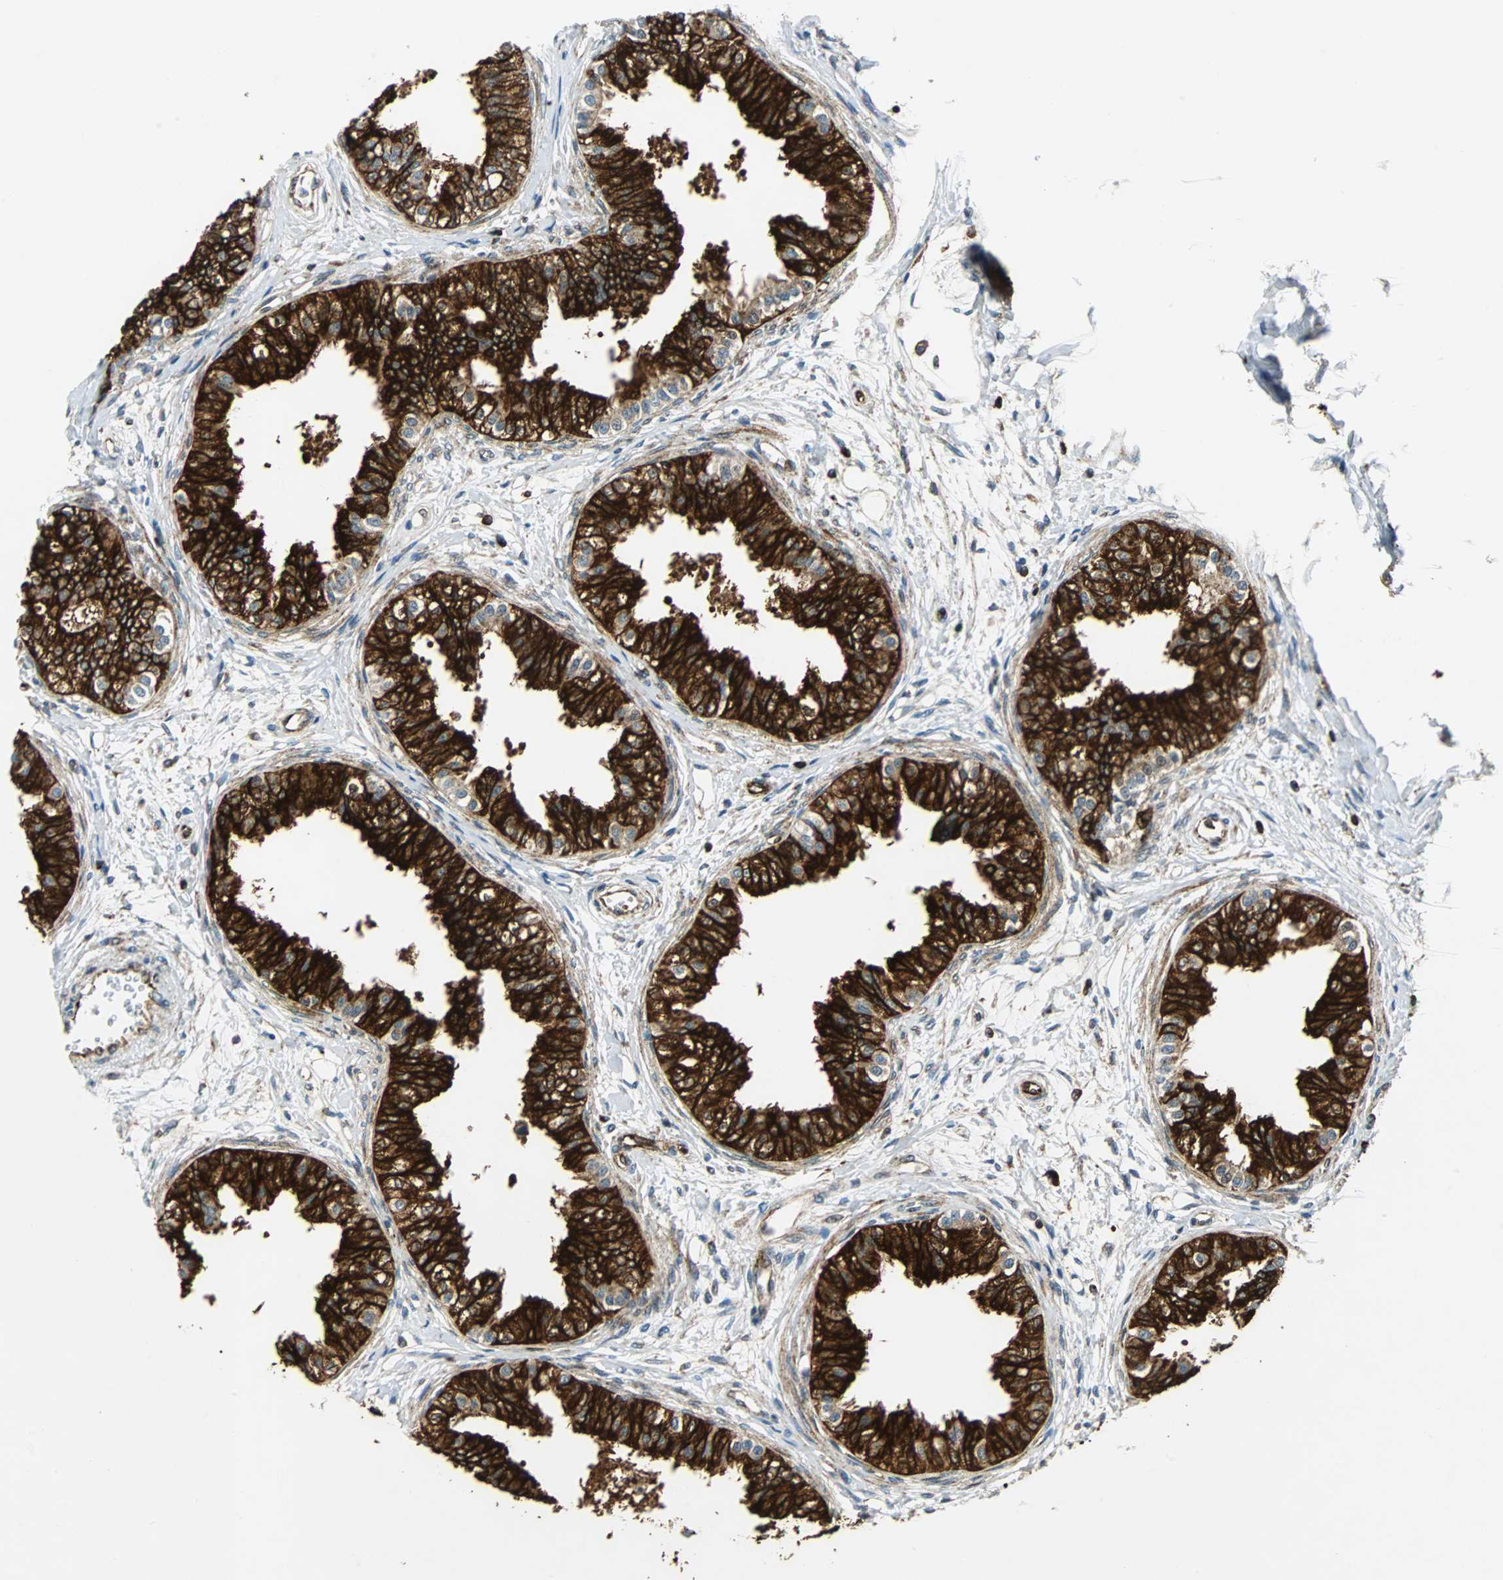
{"staining": {"intensity": "strong", "quantity": ">75%", "location": "cytoplasmic/membranous"}, "tissue": "epididymis", "cell_type": "Glandular cells", "image_type": "normal", "snomed": [{"axis": "morphology", "description": "Normal tissue, NOS"}, {"axis": "morphology", "description": "Adenocarcinoma, metastatic, NOS"}, {"axis": "topography", "description": "Testis"}, {"axis": "topography", "description": "Epididymis"}], "caption": "Immunohistochemistry (IHC) micrograph of normal human epididymis stained for a protein (brown), which demonstrates high levels of strong cytoplasmic/membranous staining in about >75% of glandular cells.", "gene": "TUBA4A", "patient": {"sex": "male", "age": 26}}